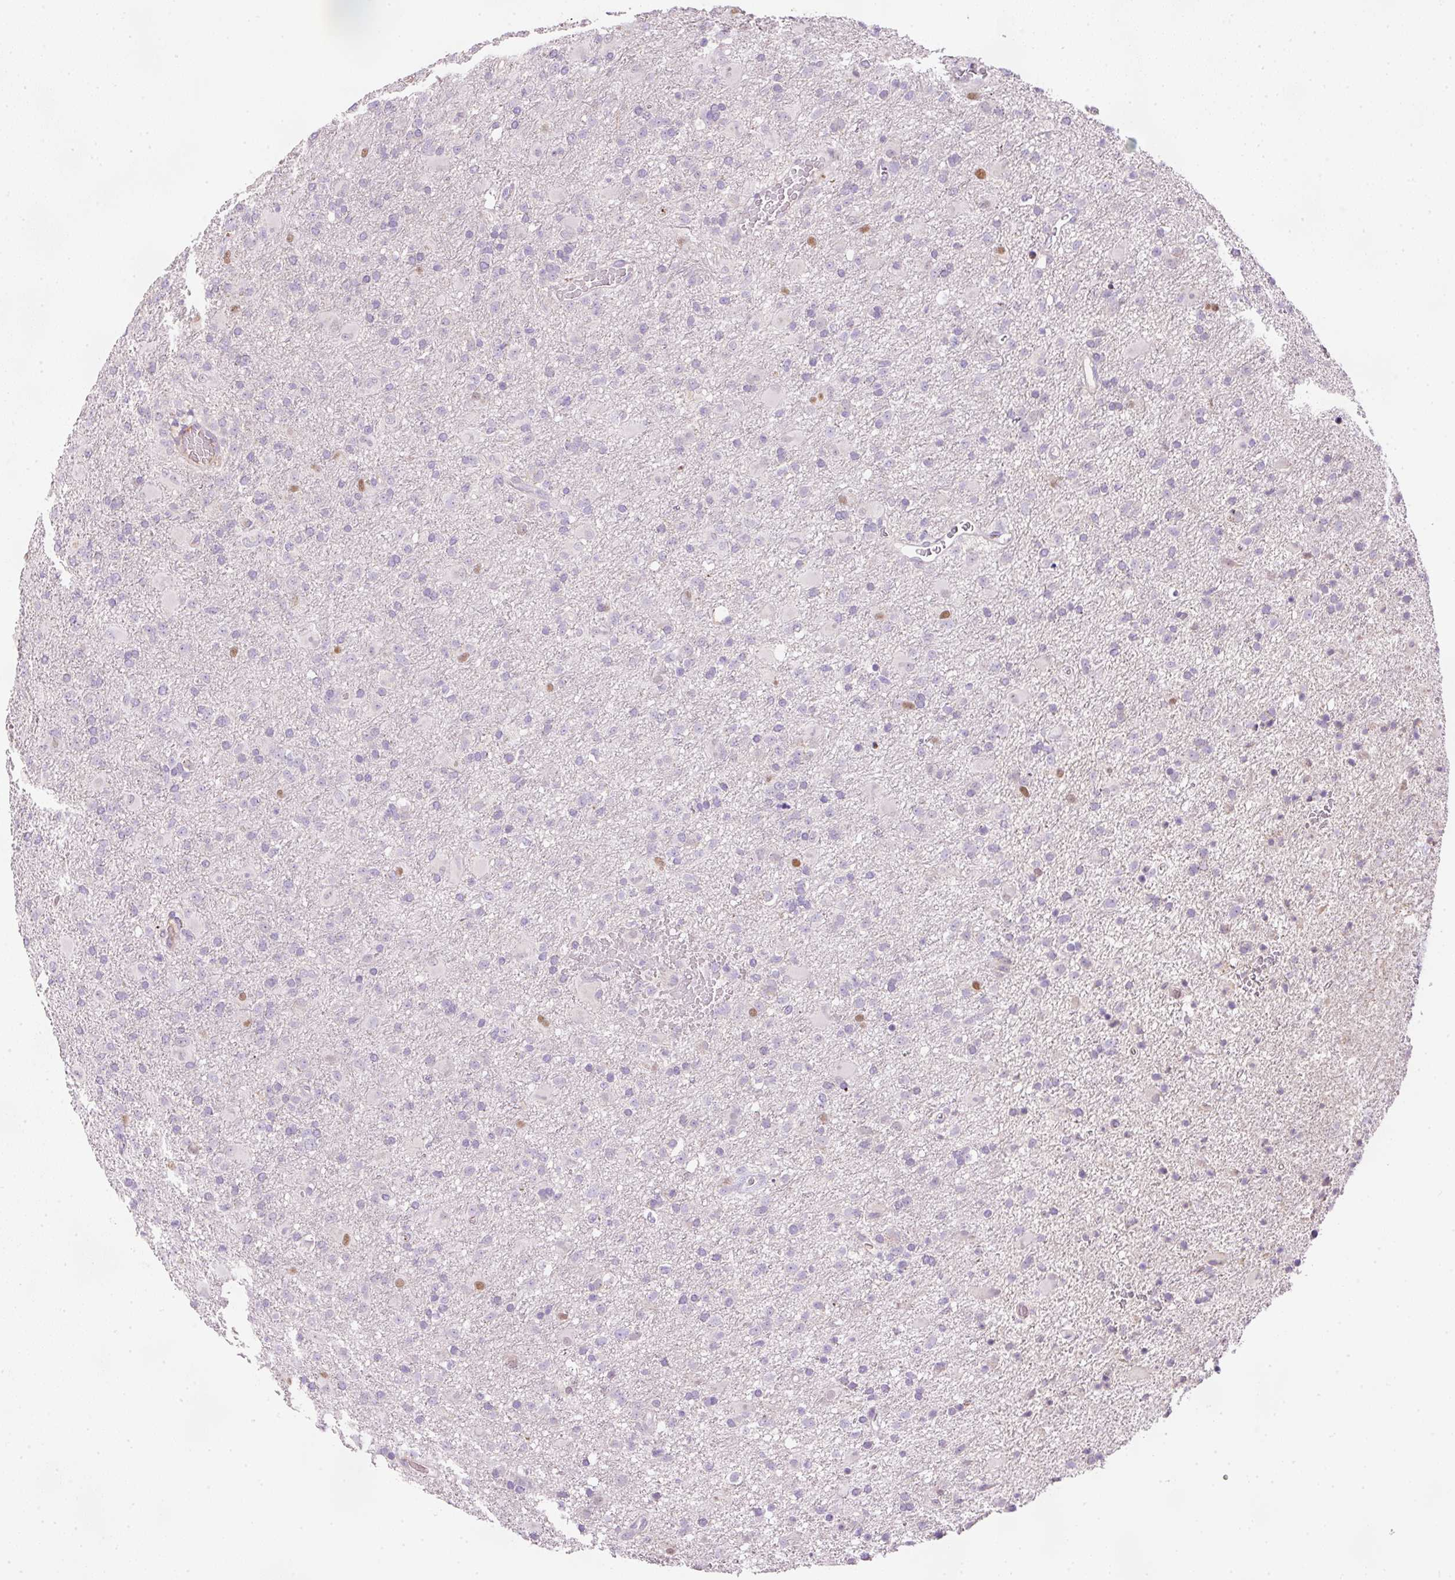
{"staining": {"intensity": "negative", "quantity": "none", "location": "none"}, "tissue": "glioma", "cell_type": "Tumor cells", "image_type": "cancer", "snomed": [{"axis": "morphology", "description": "Glioma, malignant, Low grade"}, {"axis": "topography", "description": "Brain"}], "caption": "Immunohistochemistry photomicrograph of neoplastic tissue: malignant glioma (low-grade) stained with DAB reveals no significant protein positivity in tumor cells.", "gene": "KPNA5", "patient": {"sex": "male", "age": 65}}